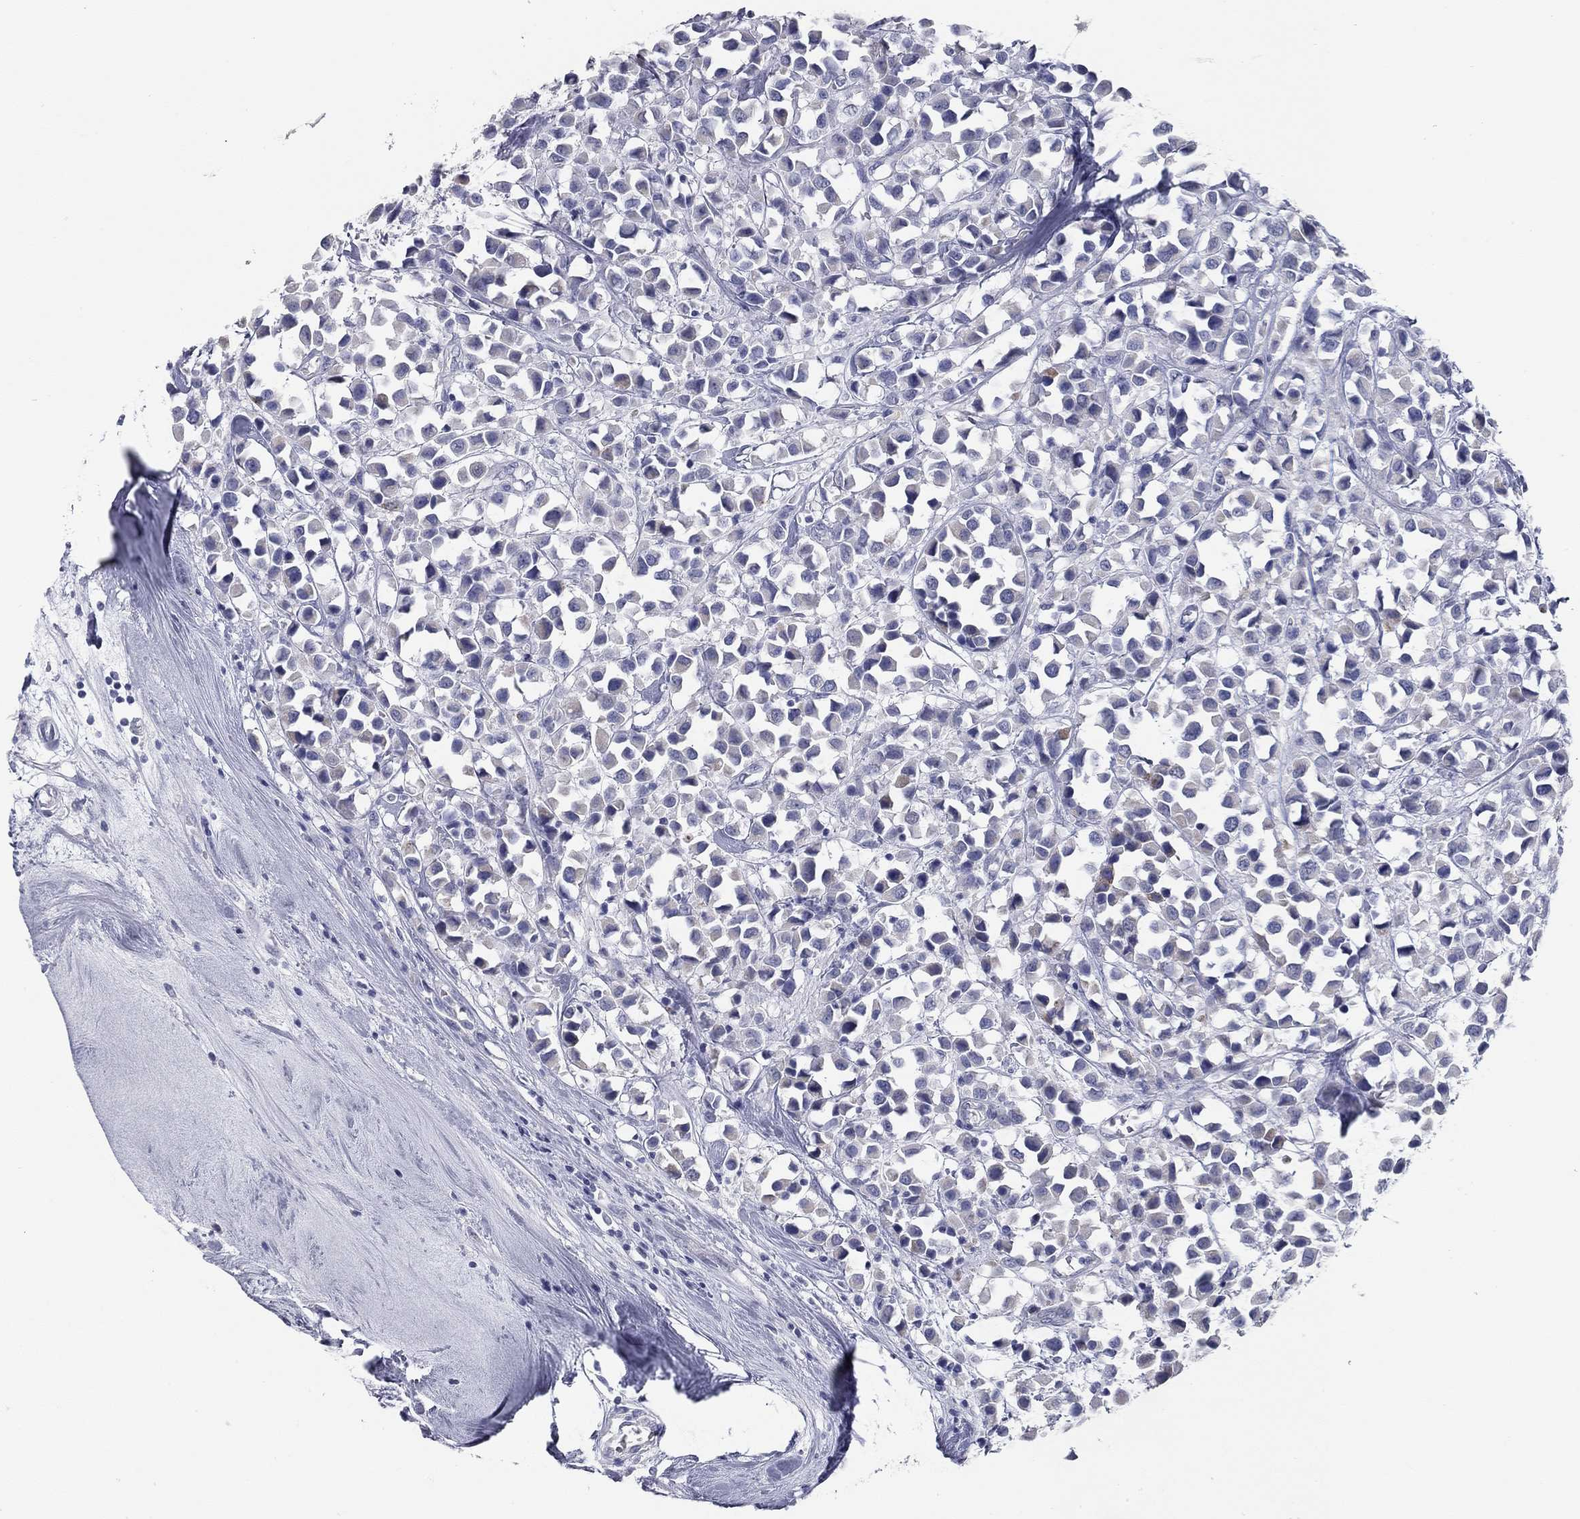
{"staining": {"intensity": "moderate", "quantity": "<25%", "location": "cytoplasmic/membranous"}, "tissue": "breast cancer", "cell_type": "Tumor cells", "image_type": "cancer", "snomed": [{"axis": "morphology", "description": "Duct carcinoma"}, {"axis": "topography", "description": "Breast"}], "caption": "This is an image of immunohistochemistry staining of breast cancer (invasive ductal carcinoma), which shows moderate expression in the cytoplasmic/membranous of tumor cells.", "gene": "TAC1", "patient": {"sex": "female", "age": 61}}